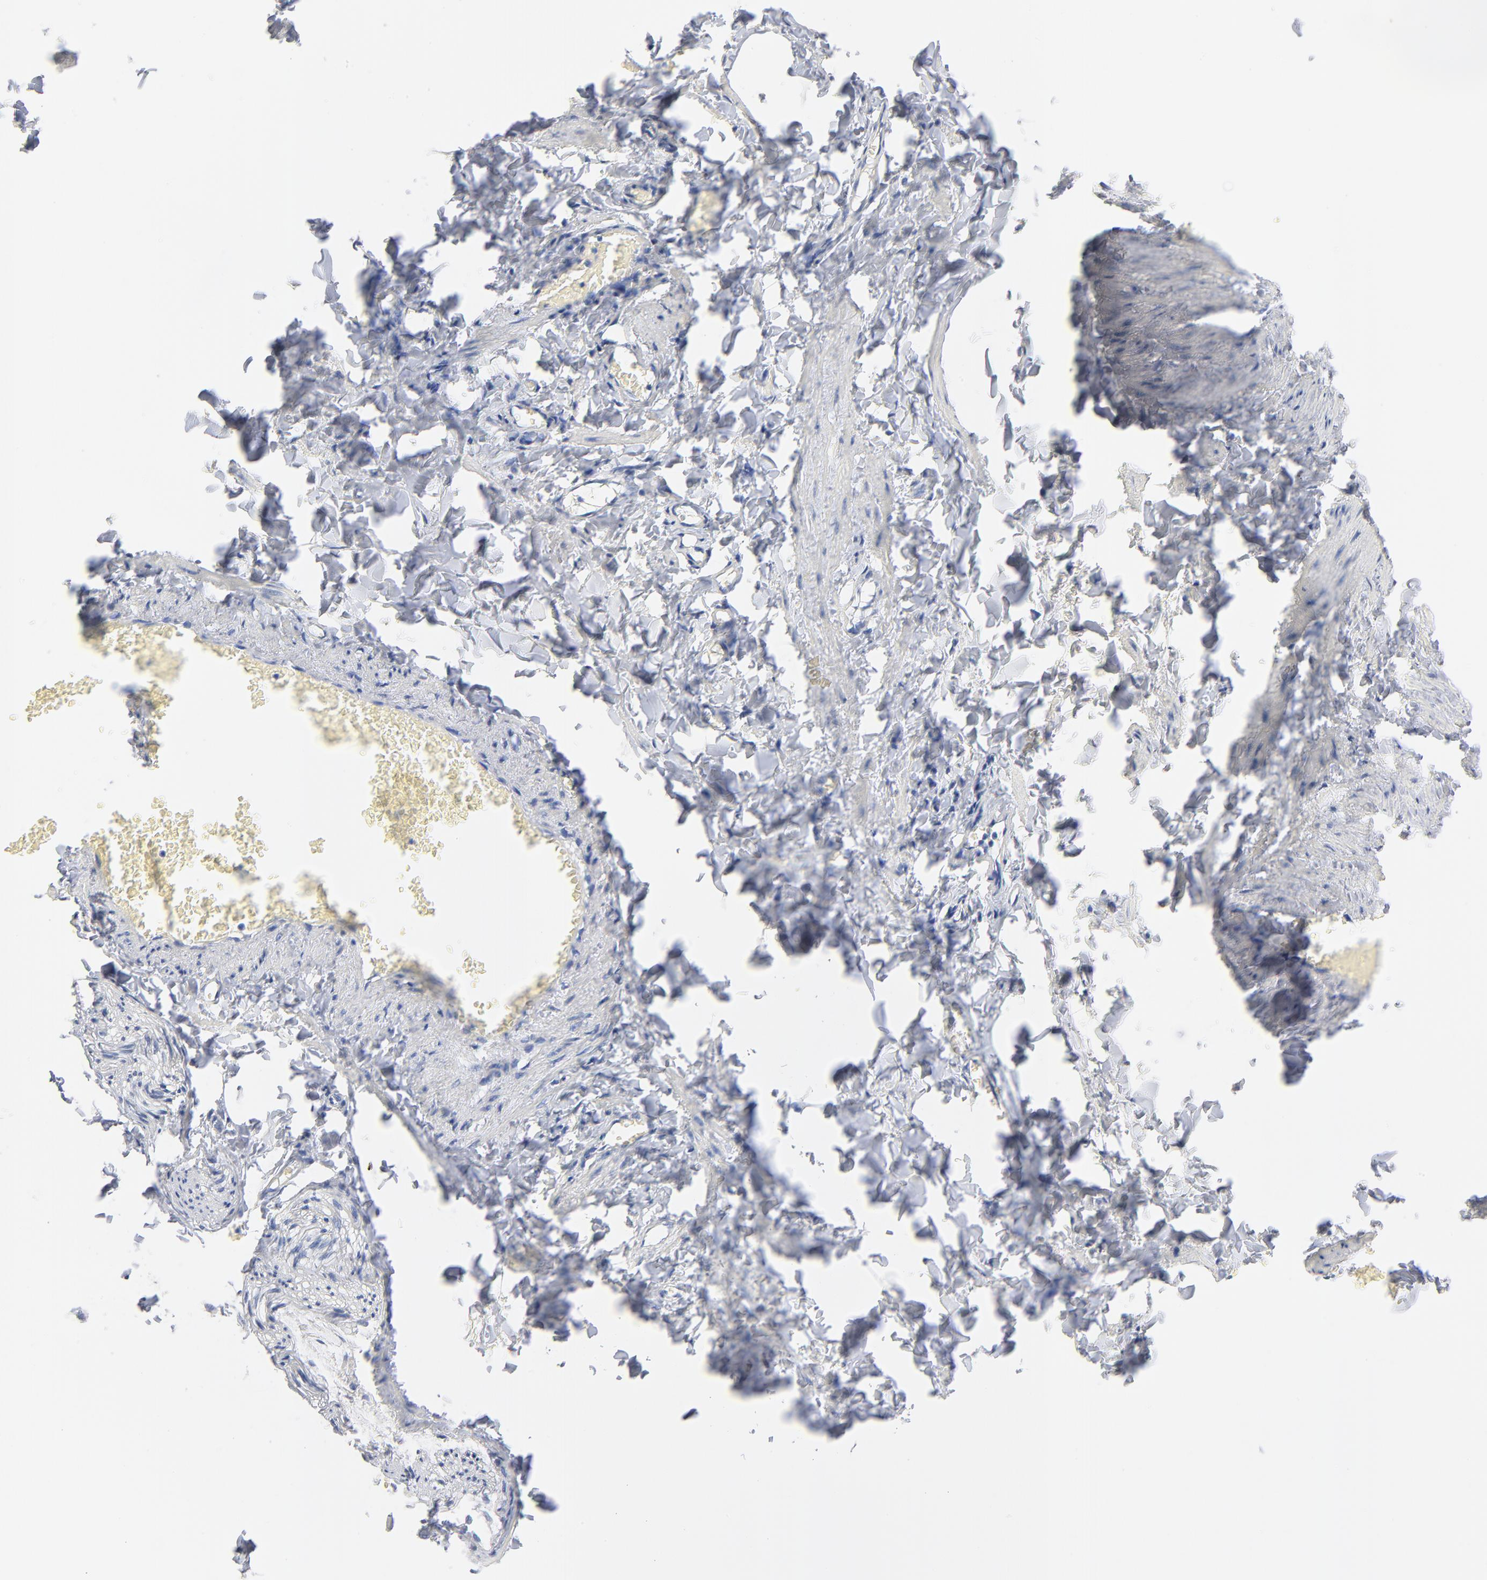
{"staining": {"intensity": "negative", "quantity": "none", "location": "none"}, "tissue": "adipose tissue", "cell_type": "Adipocytes", "image_type": "normal", "snomed": [{"axis": "morphology", "description": "Normal tissue, NOS"}, {"axis": "topography", "description": "Vascular tissue"}], "caption": "Adipose tissue stained for a protein using immunohistochemistry reveals no staining adipocytes.", "gene": "SEPTIN11", "patient": {"sex": "male", "age": 41}}